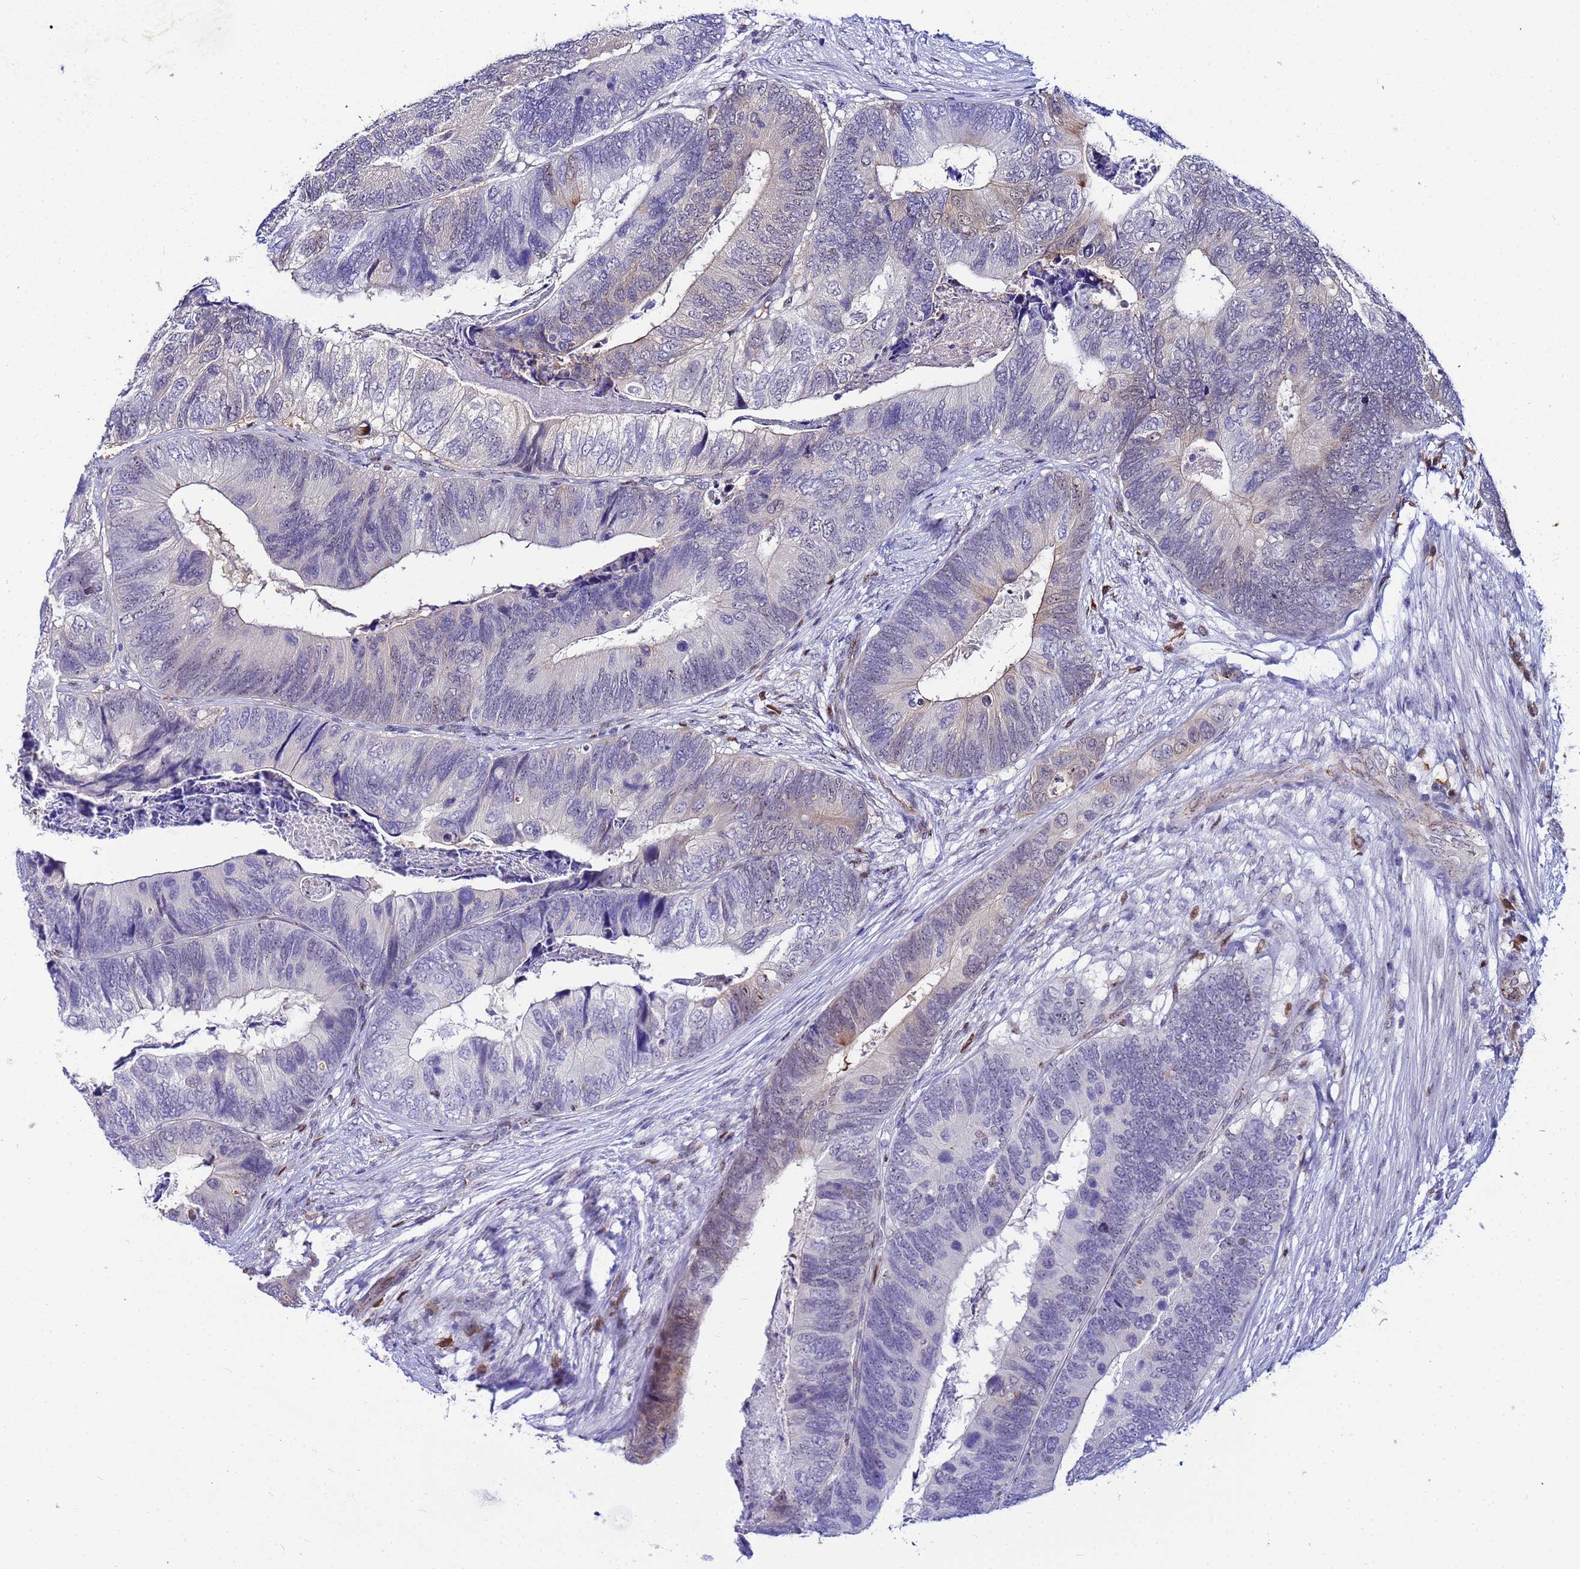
{"staining": {"intensity": "moderate", "quantity": "<25%", "location": "cytoplasmic/membranous"}, "tissue": "colorectal cancer", "cell_type": "Tumor cells", "image_type": "cancer", "snomed": [{"axis": "morphology", "description": "Adenocarcinoma, NOS"}, {"axis": "topography", "description": "Colon"}], "caption": "IHC staining of colorectal adenocarcinoma, which shows low levels of moderate cytoplasmic/membranous positivity in approximately <25% of tumor cells indicating moderate cytoplasmic/membranous protein positivity. The staining was performed using DAB (brown) for protein detection and nuclei were counterstained in hematoxylin (blue).", "gene": "SLC25A37", "patient": {"sex": "female", "age": 67}}